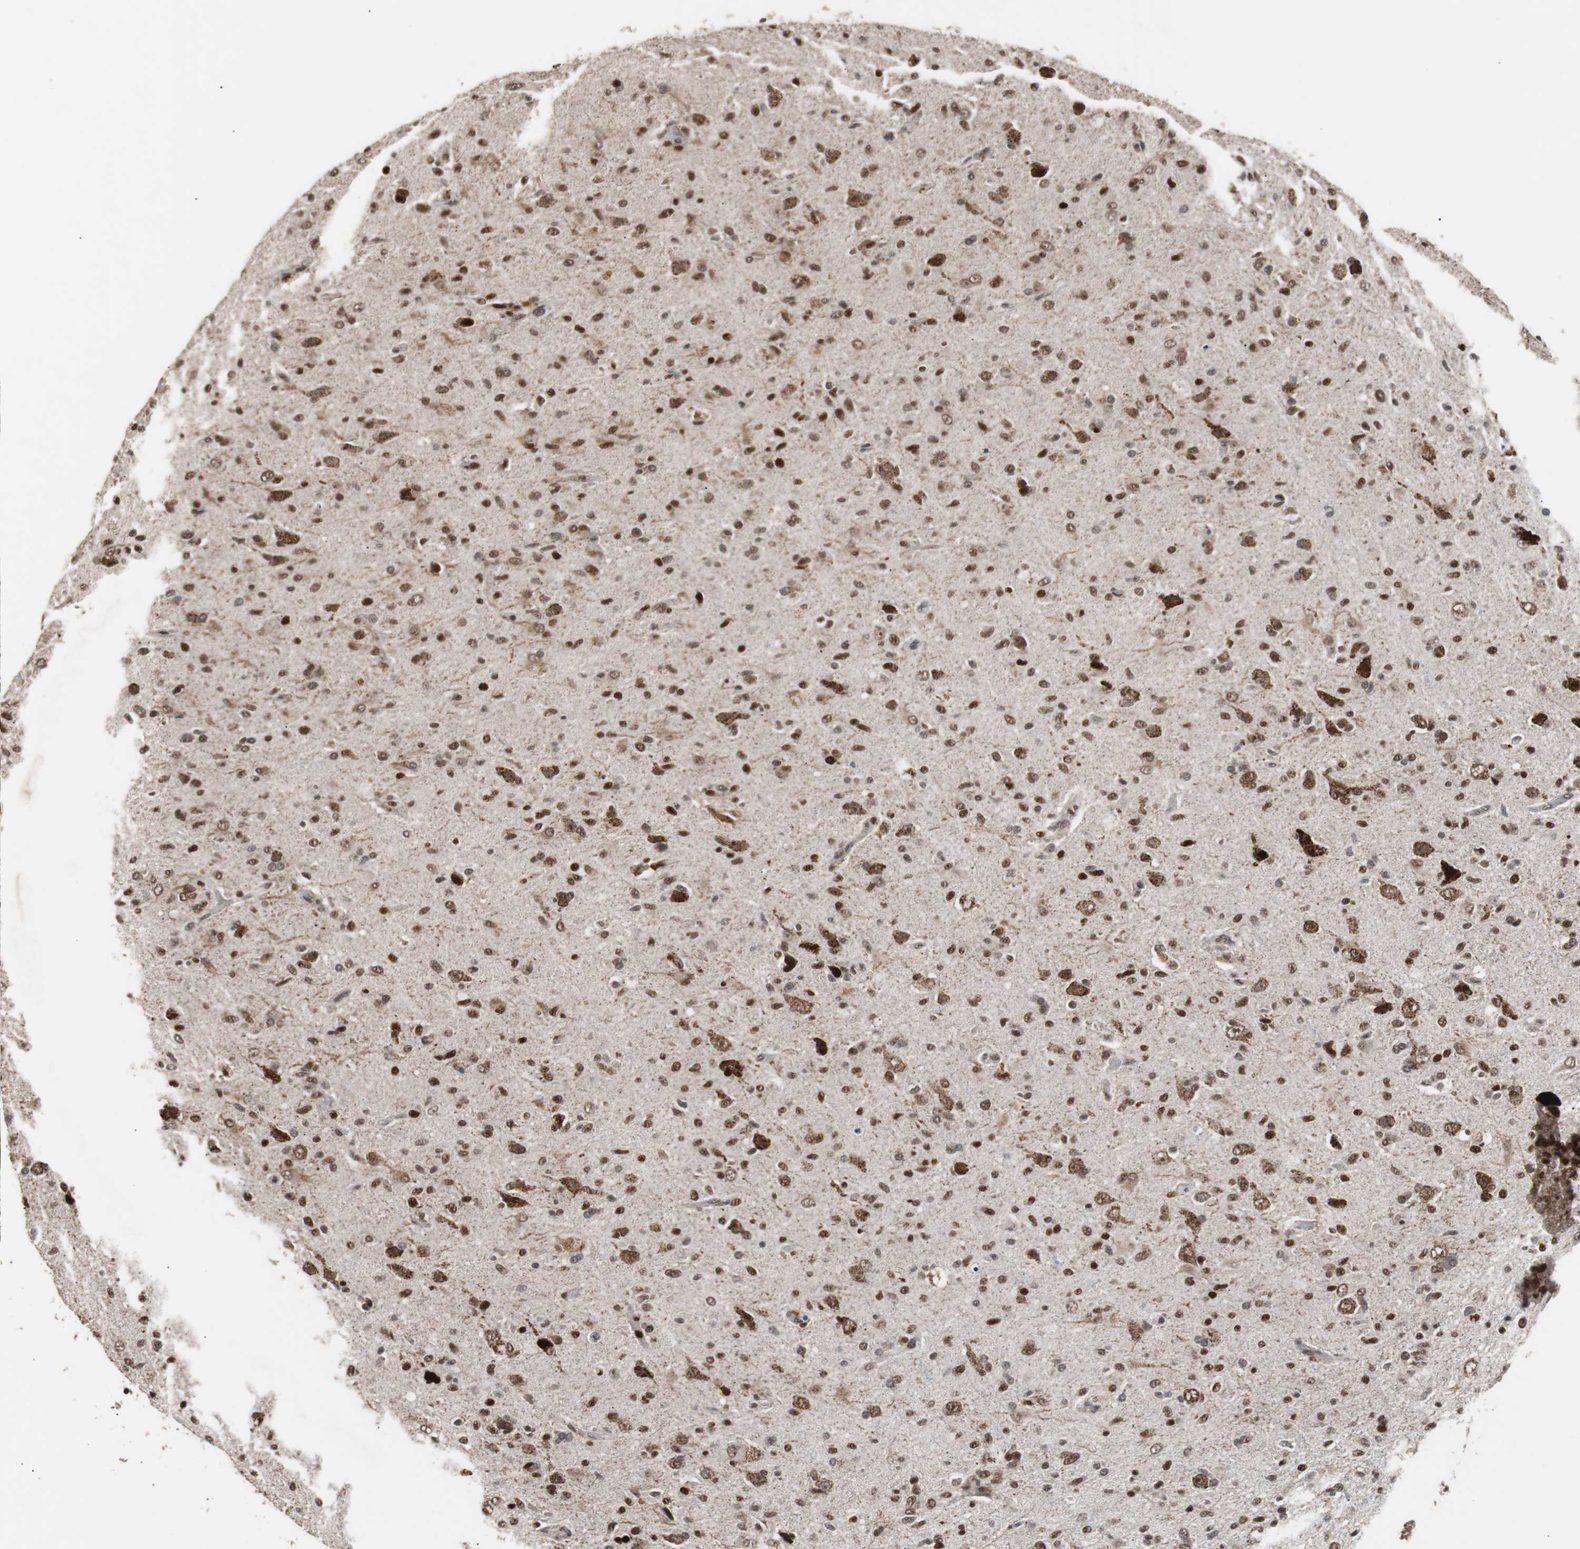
{"staining": {"intensity": "strong", "quantity": ">75%", "location": "nuclear"}, "tissue": "glioma", "cell_type": "Tumor cells", "image_type": "cancer", "snomed": [{"axis": "morphology", "description": "Glioma, malignant, High grade"}, {"axis": "topography", "description": "Brain"}], "caption": "A brown stain labels strong nuclear expression of a protein in malignant high-grade glioma tumor cells.", "gene": "NBL1", "patient": {"sex": "male", "age": 71}}